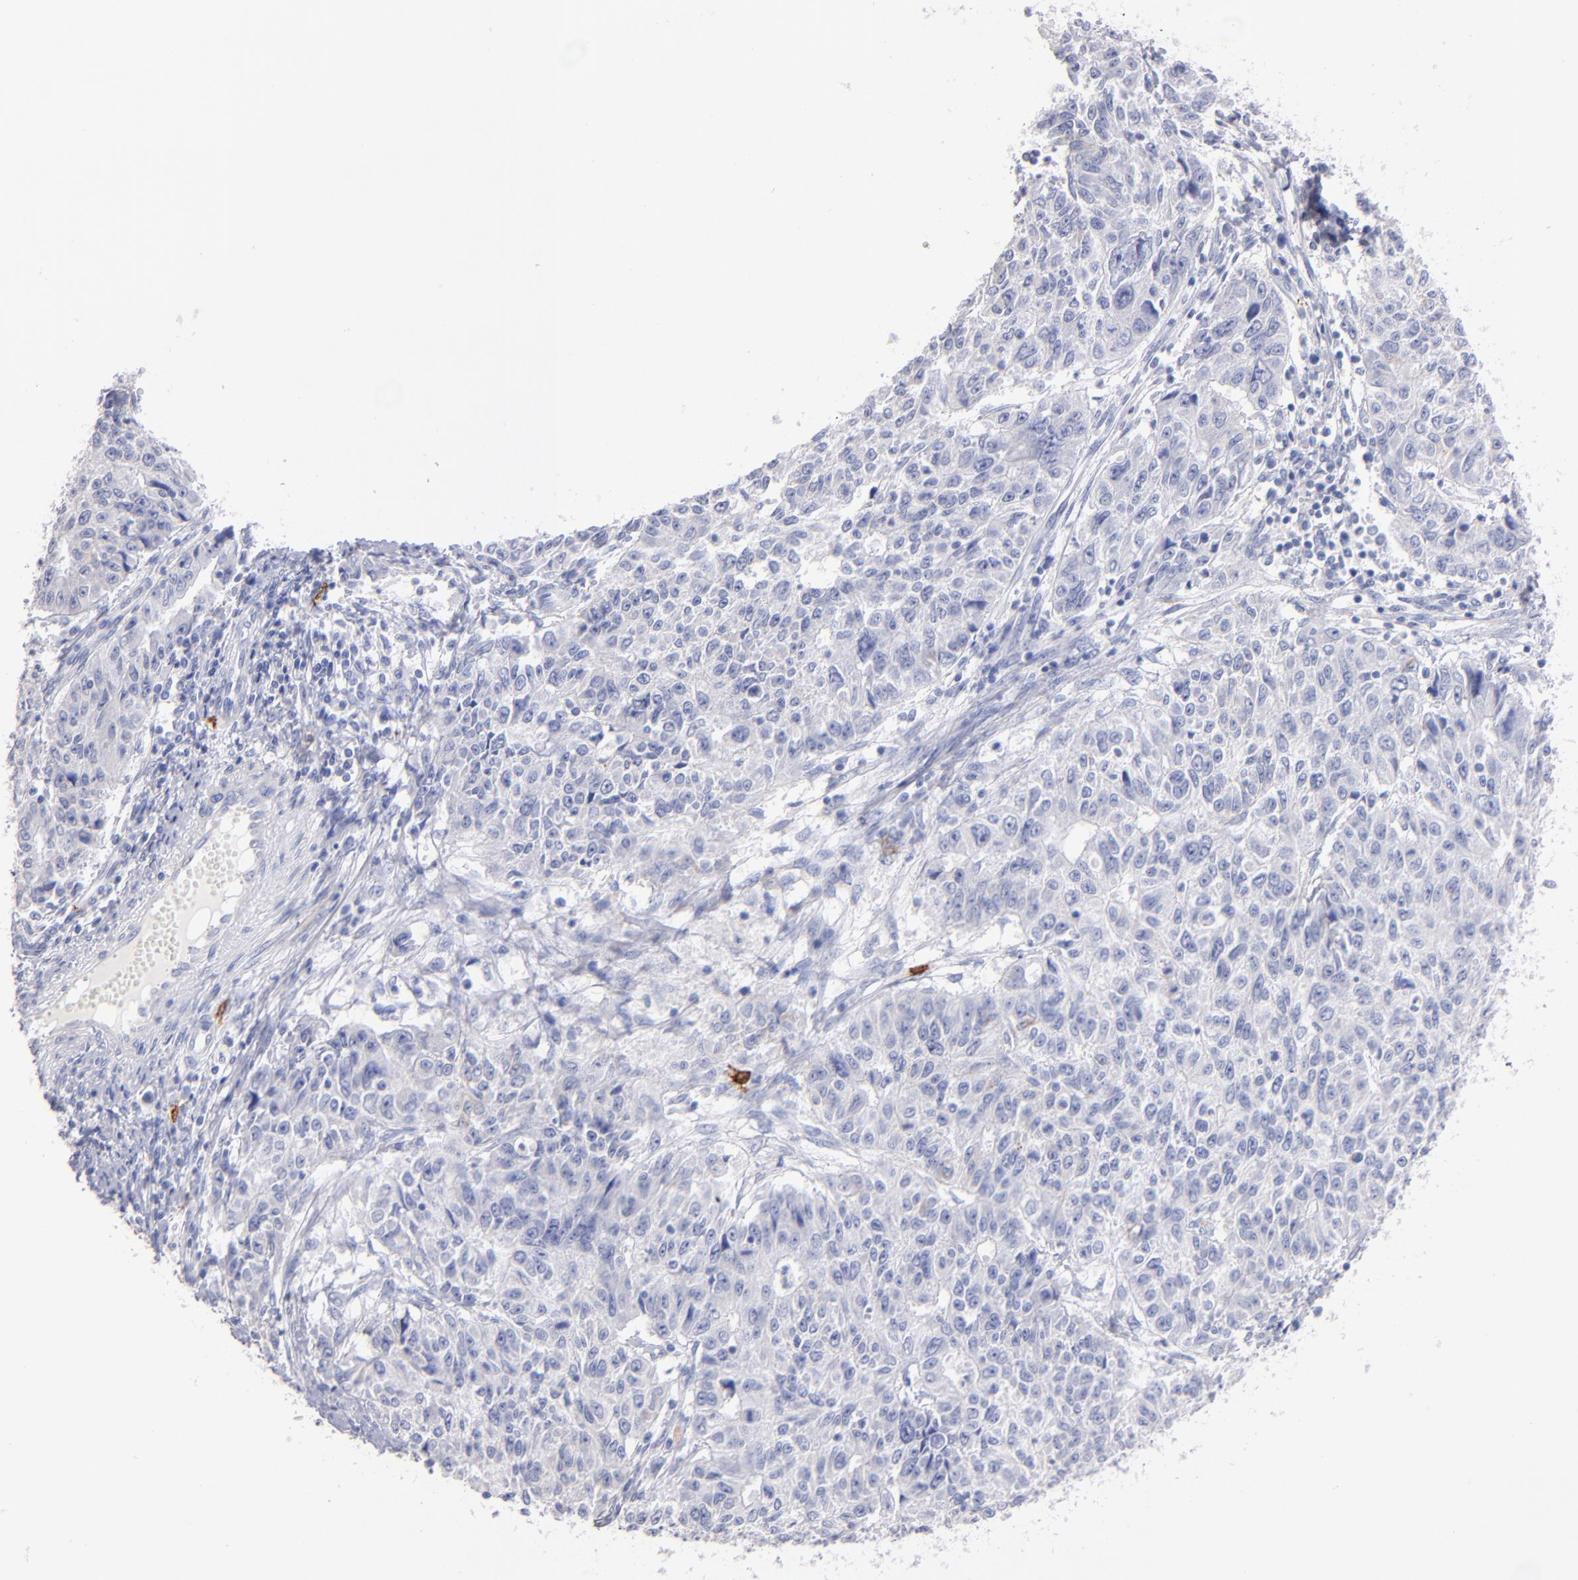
{"staining": {"intensity": "negative", "quantity": "none", "location": "none"}, "tissue": "endometrial cancer", "cell_type": "Tumor cells", "image_type": "cancer", "snomed": [{"axis": "morphology", "description": "Adenocarcinoma, NOS"}, {"axis": "topography", "description": "Endometrium"}], "caption": "Tumor cells show no significant positivity in endometrial cancer. Brightfield microscopy of immunohistochemistry stained with DAB (brown) and hematoxylin (blue), captured at high magnification.", "gene": "KIT", "patient": {"sex": "female", "age": 42}}